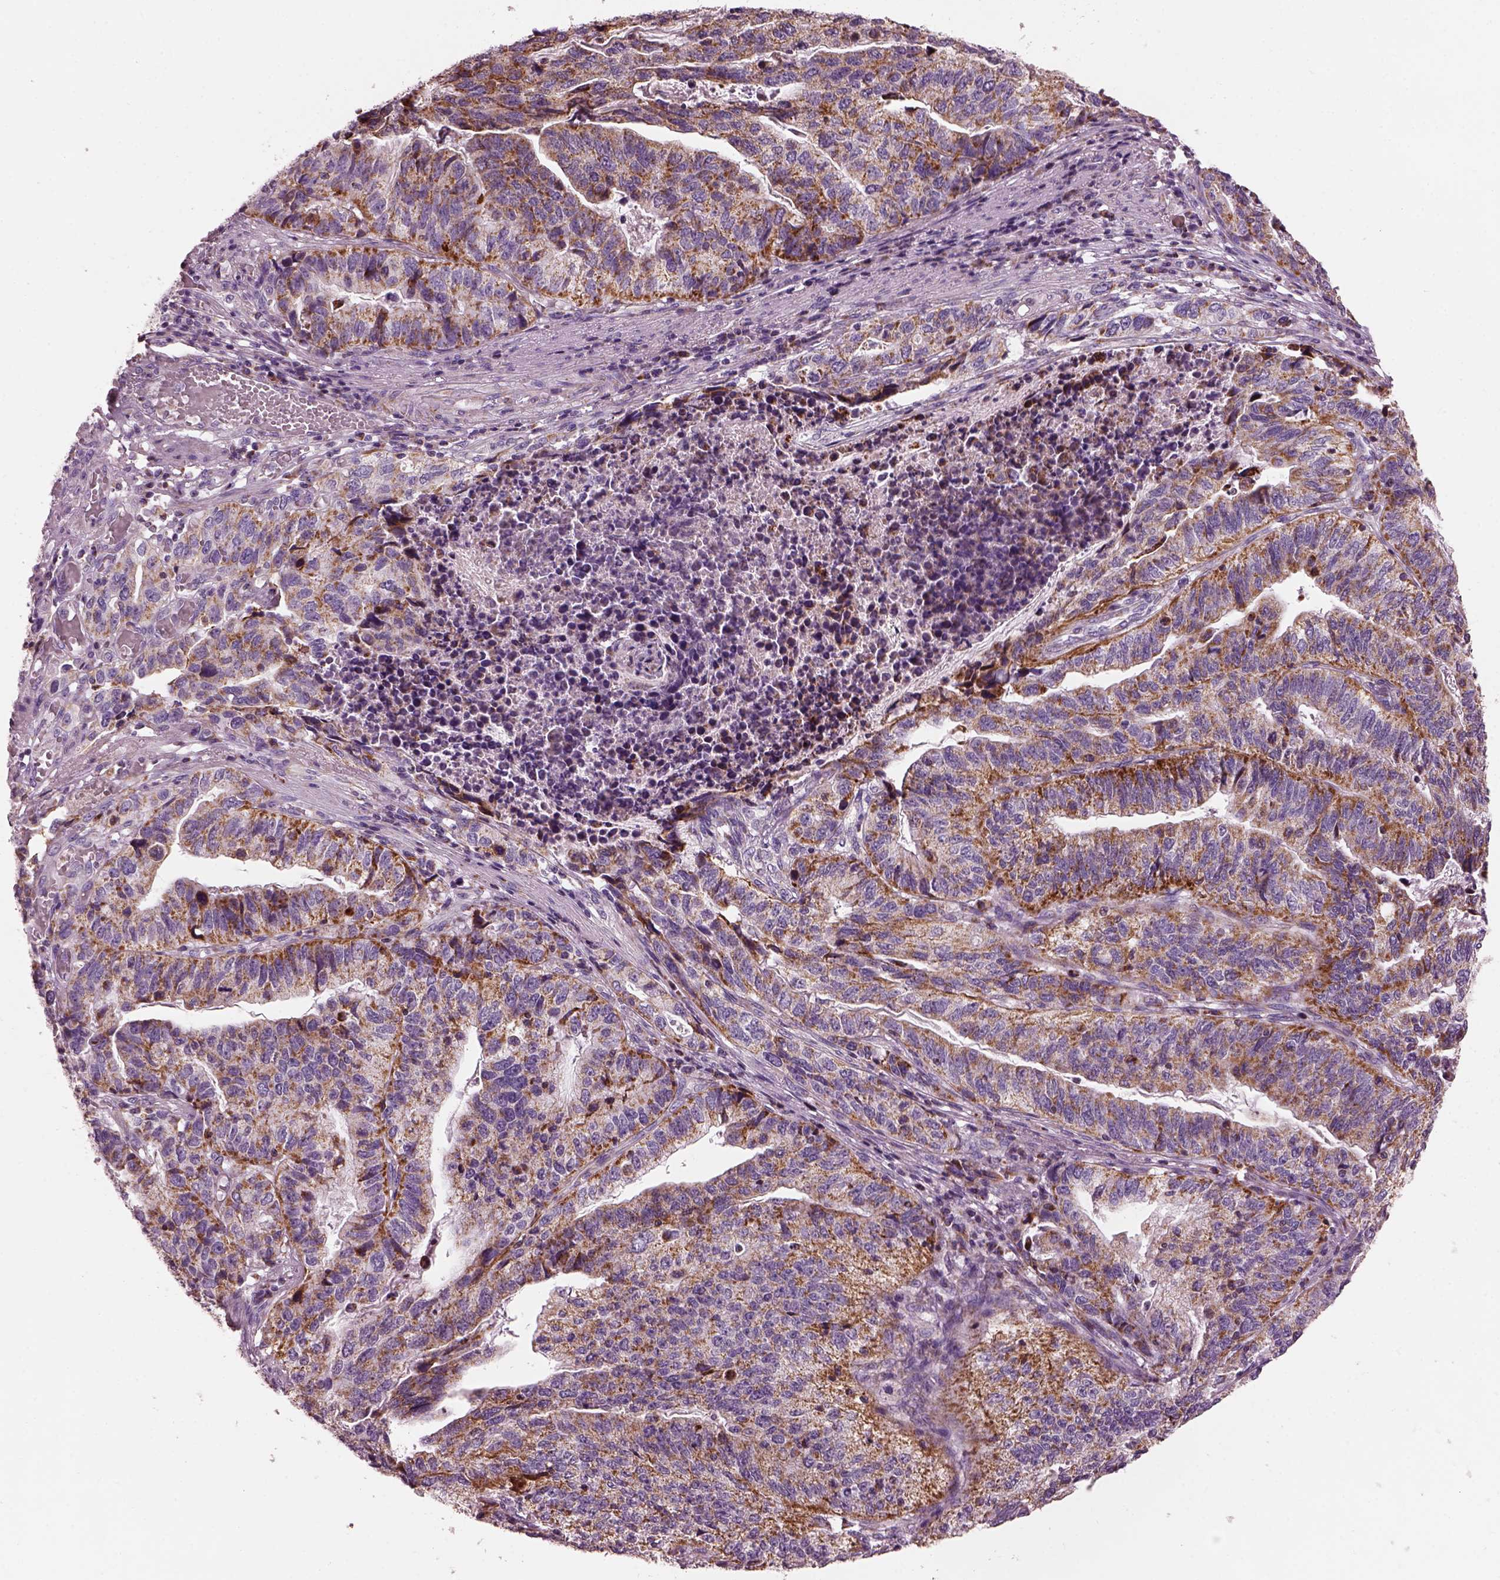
{"staining": {"intensity": "moderate", "quantity": ">75%", "location": "cytoplasmic/membranous"}, "tissue": "stomach cancer", "cell_type": "Tumor cells", "image_type": "cancer", "snomed": [{"axis": "morphology", "description": "Adenocarcinoma, NOS"}, {"axis": "topography", "description": "Stomach, upper"}], "caption": "Adenocarcinoma (stomach) stained with a brown dye displays moderate cytoplasmic/membranous positive positivity in approximately >75% of tumor cells.", "gene": "ATP5MF", "patient": {"sex": "female", "age": 67}}